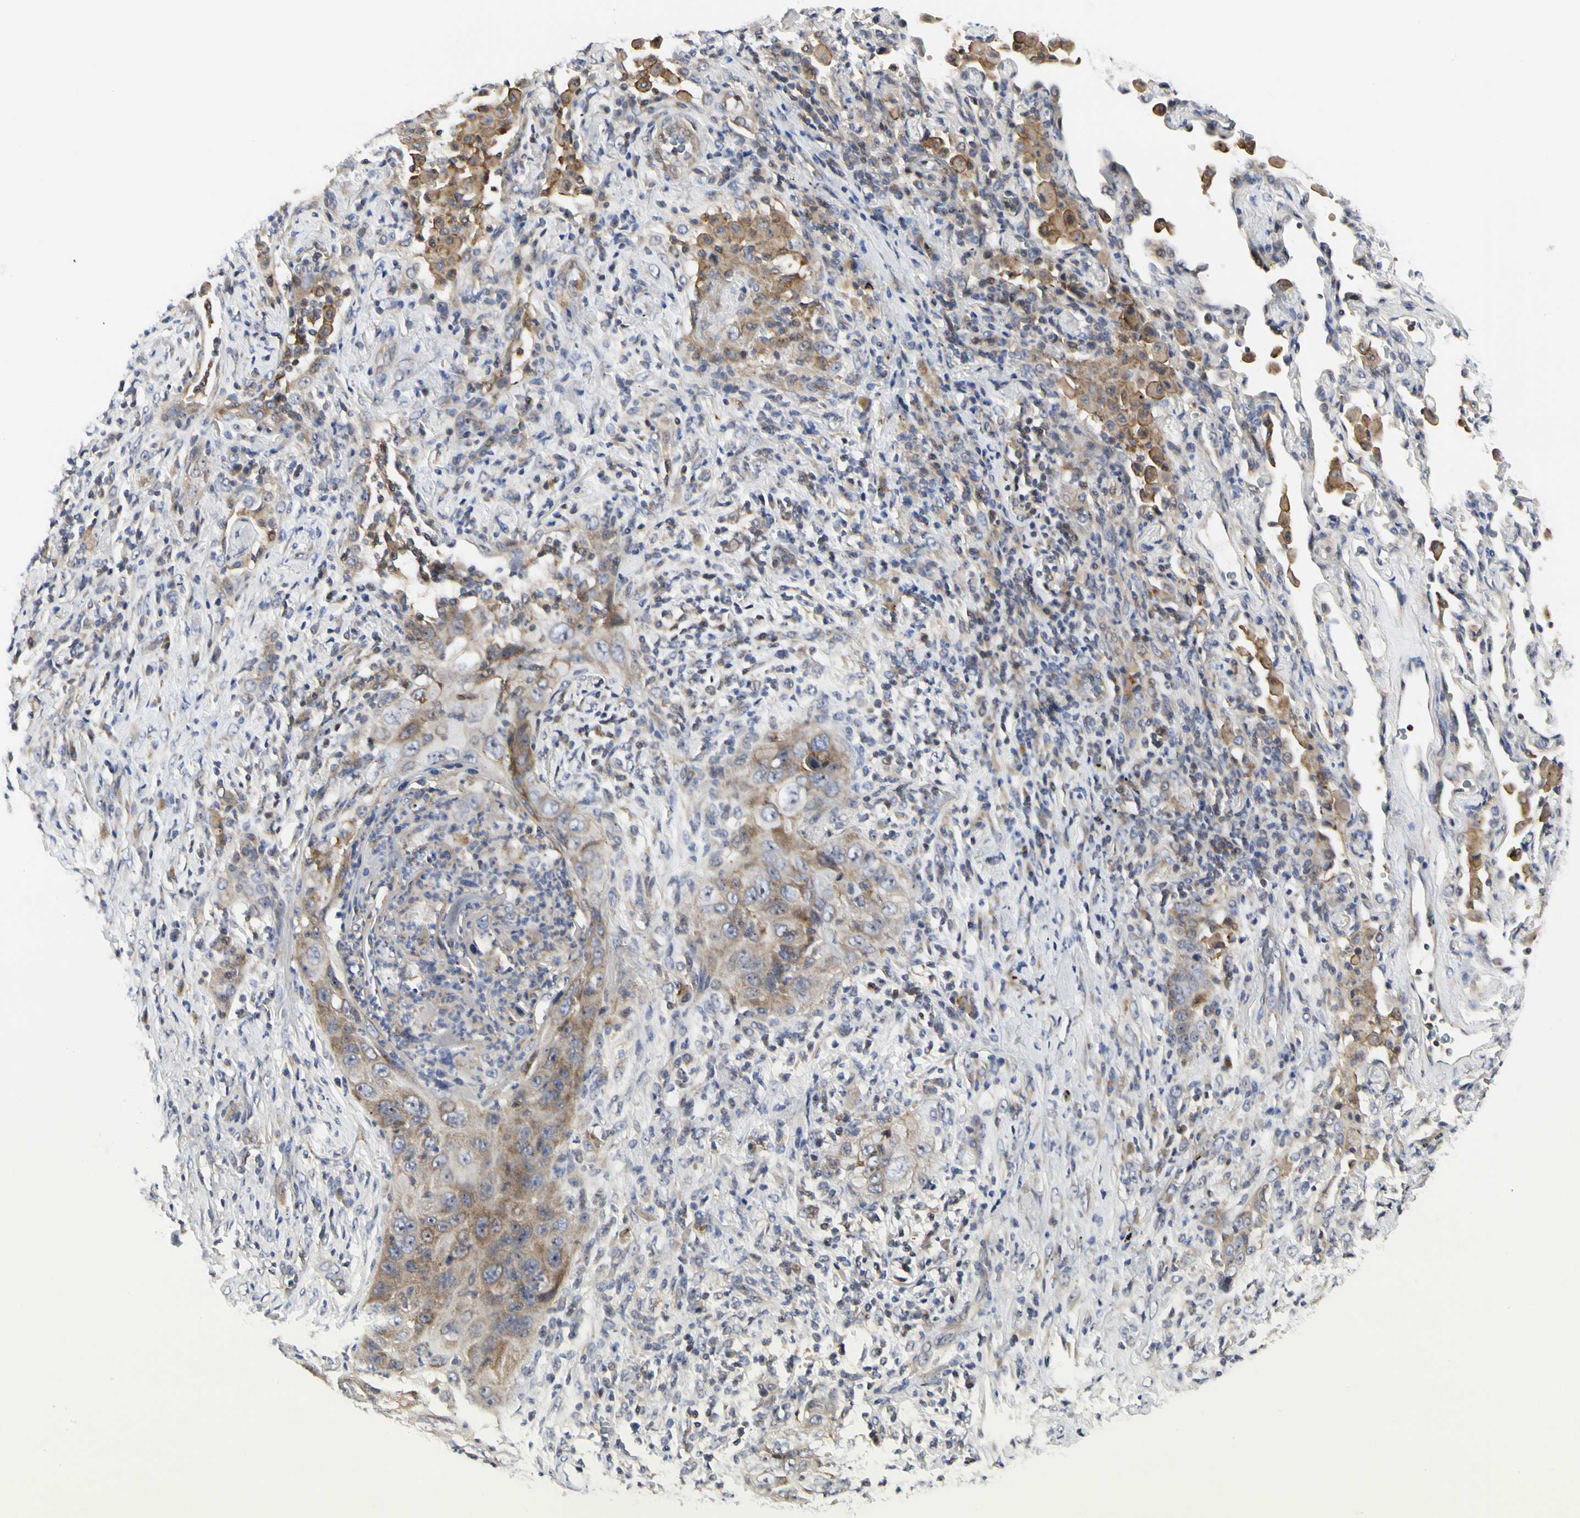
{"staining": {"intensity": "moderate", "quantity": "25%-75%", "location": "cytoplasmic/membranous"}, "tissue": "lung cancer", "cell_type": "Tumor cells", "image_type": "cancer", "snomed": [{"axis": "morphology", "description": "Squamous cell carcinoma, NOS"}, {"axis": "topography", "description": "Lung"}], "caption": "Immunohistochemical staining of lung cancer (squamous cell carcinoma) exhibits moderate cytoplasmic/membranous protein staining in approximately 25%-75% of tumor cells. Using DAB (brown) and hematoxylin (blue) stains, captured at high magnification using brightfield microscopy.", "gene": "SHANK2", "patient": {"sex": "female", "age": 67}}